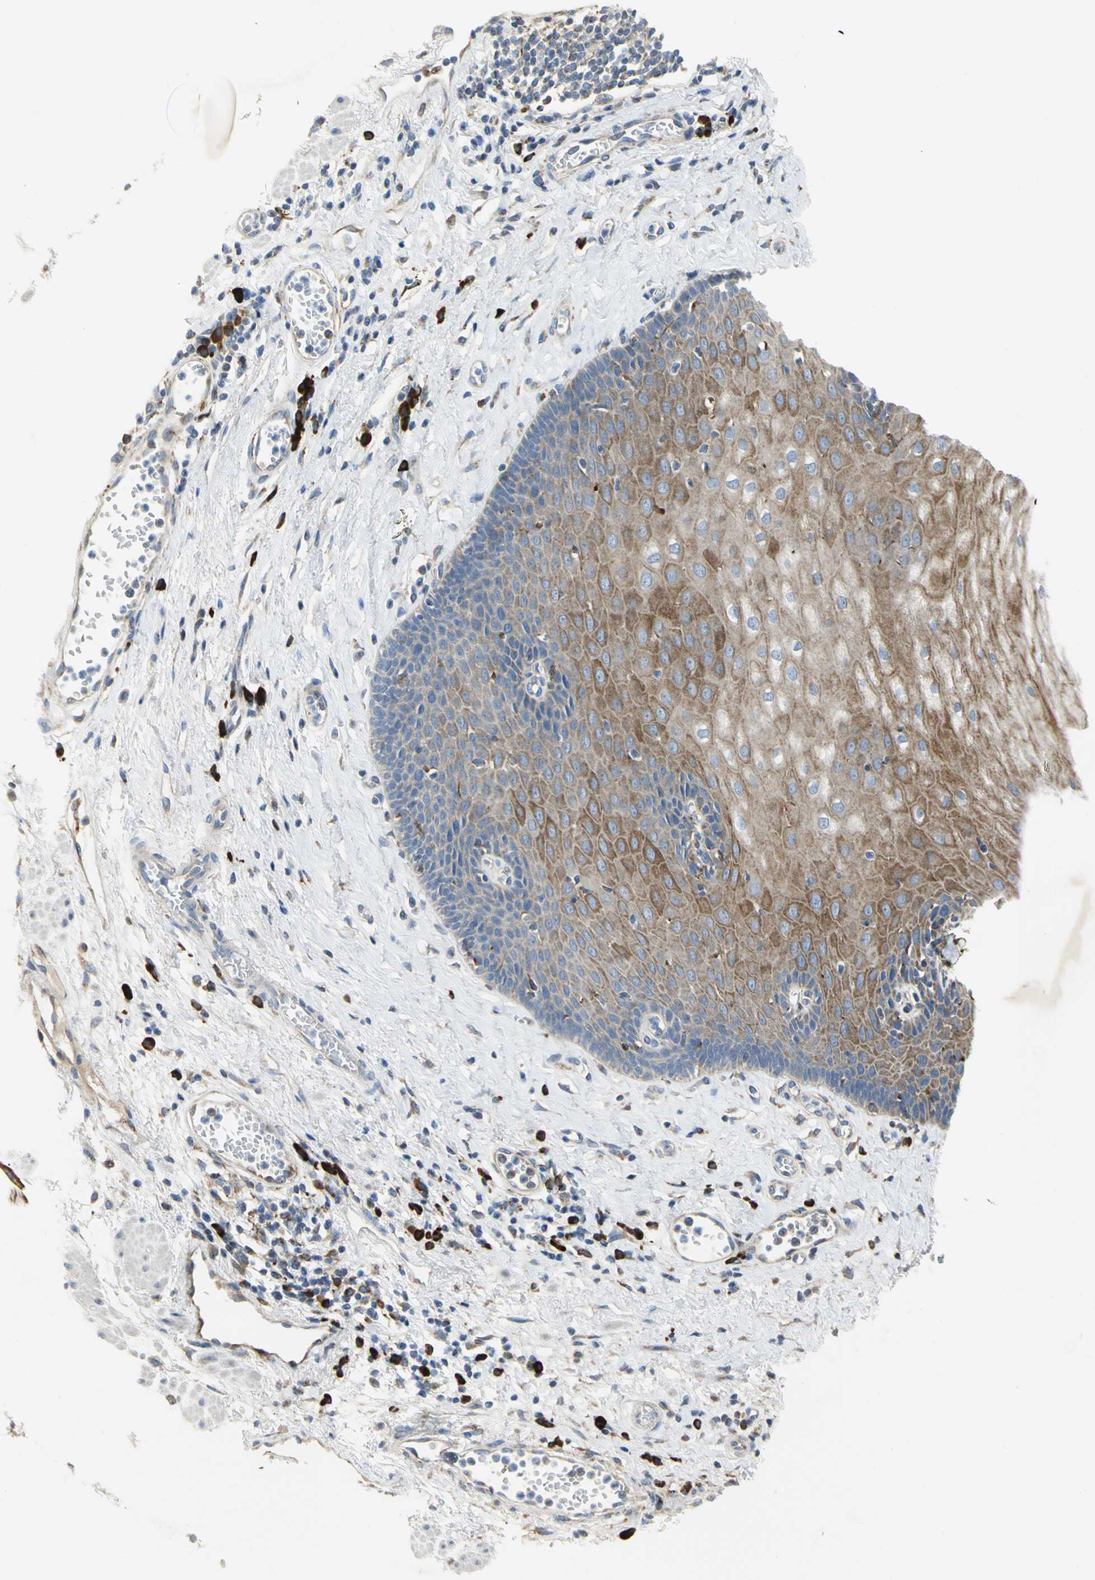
{"staining": {"intensity": "moderate", "quantity": ">75%", "location": "cytoplasmic/membranous"}, "tissue": "esophagus", "cell_type": "Squamous epithelial cells", "image_type": "normal", "snomed": [{"axis": "morphology", "description": "Normal tissue, NOS"}, {"axis": "morphology", "description": "Squamous cell carcinoma, NOS"}, {"axis": "topography", "description": "Esophagus"}], "caption": "The image demonstrates staining of unremarkable esophagus, revealing moderate cytoplasmic/membranous protein staining (brown color) within squamous epithelial cells.", "gene": "TULP4", "patient": {"sex": "male", "age": 65}}